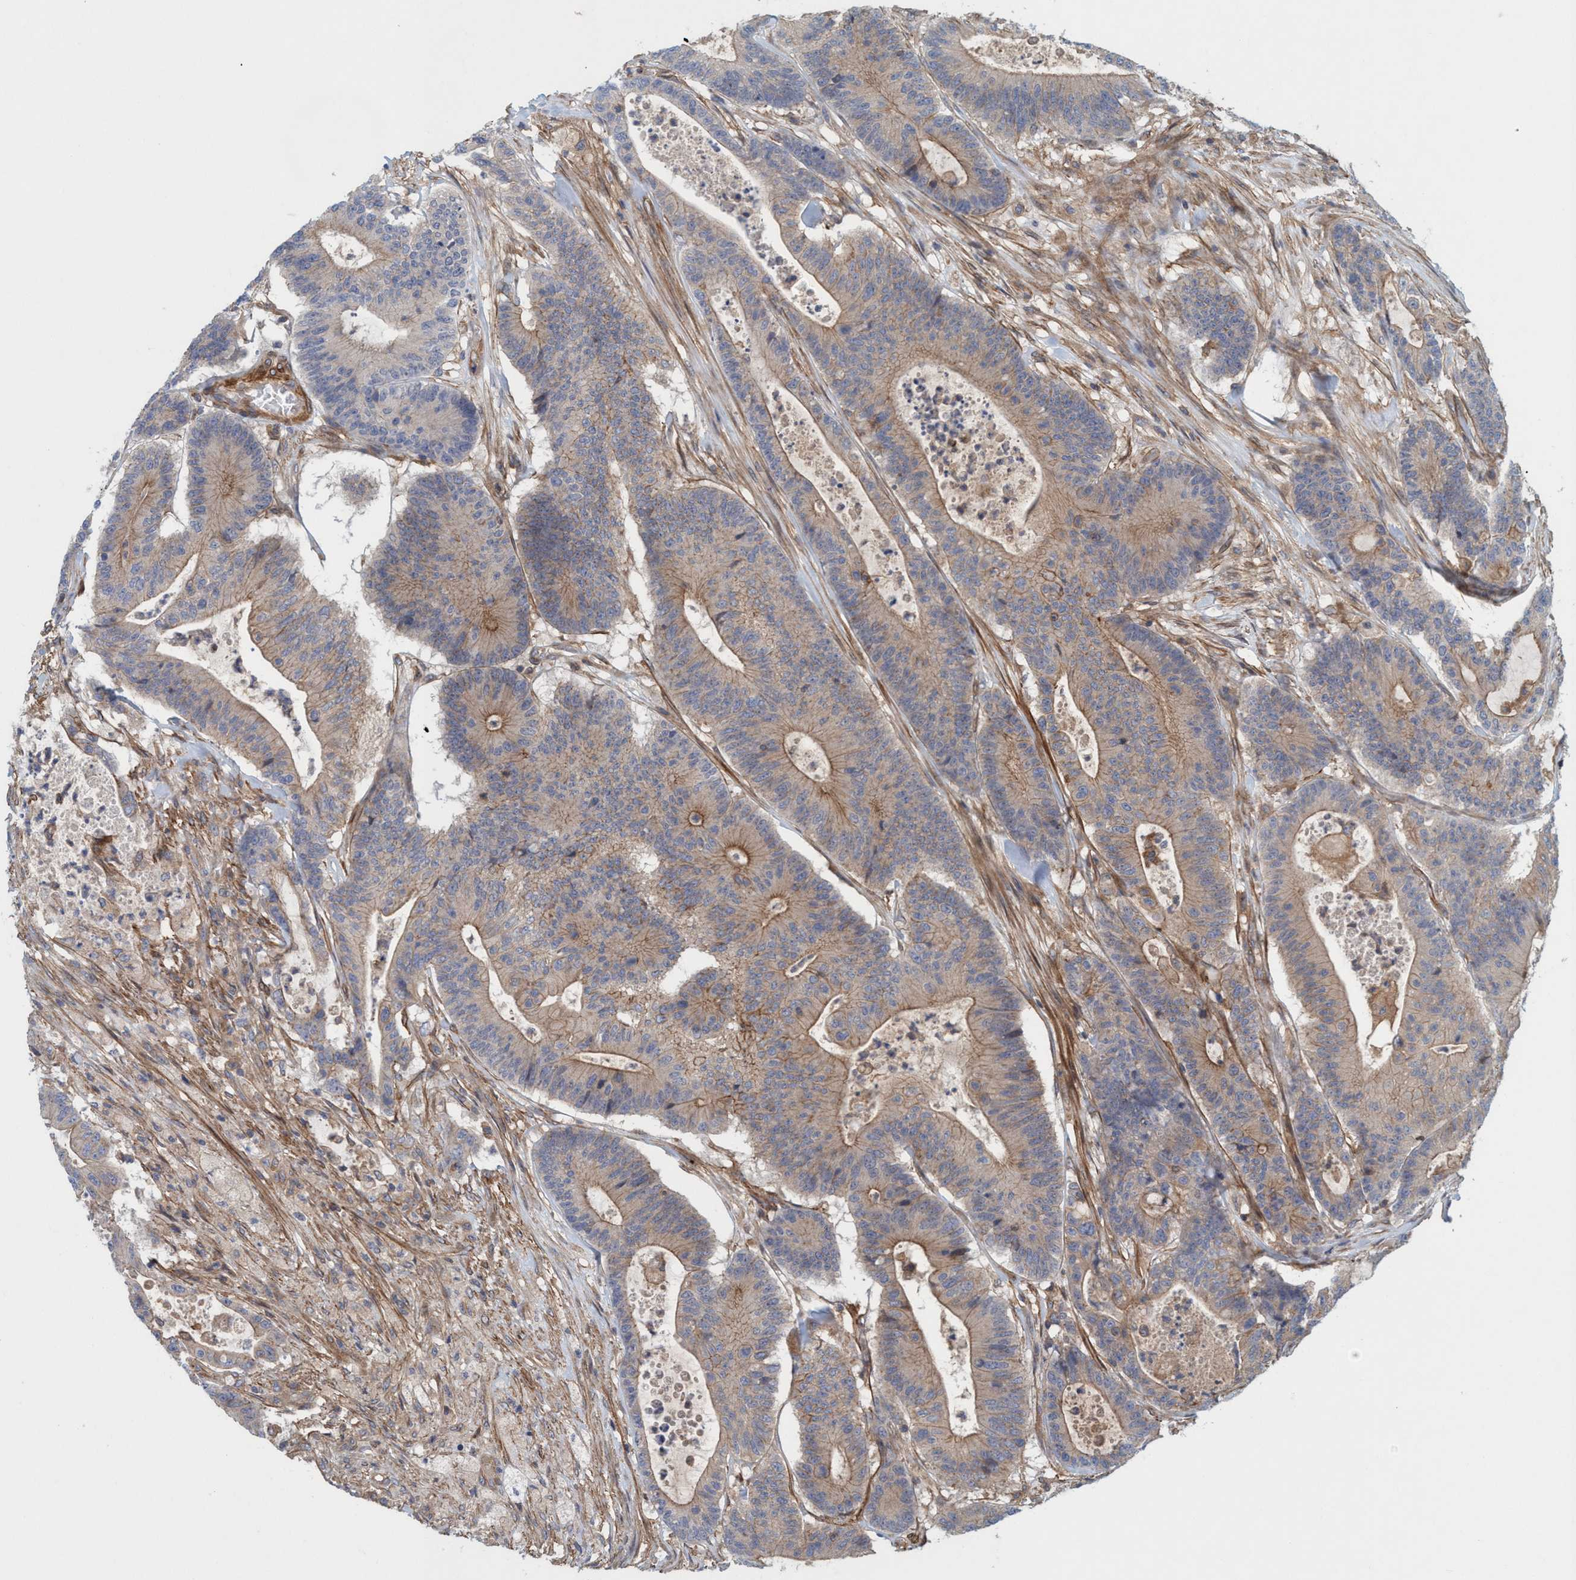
{"staining": {"intensity": "weak", "quantity": ">75%", "location": "cytoplasmic/membranous"}, "tissue": "colorectal cancer", "cell_type": "Tumor cells", "image_type": "cancer", "snomed": [{"axis": "morphology", "description": "Adenocarcinoma, NOS"}, {"axis": "topography", "description": "Colon"}], "caption": "DAB immunohistochemical staining of human colorectal cancer exhibits weak cytoplasmic/membranous protein positivity in about >75% of tumor cells.", "gene": "SPECC1", "patient": {"sex": "female", "age": 84}}